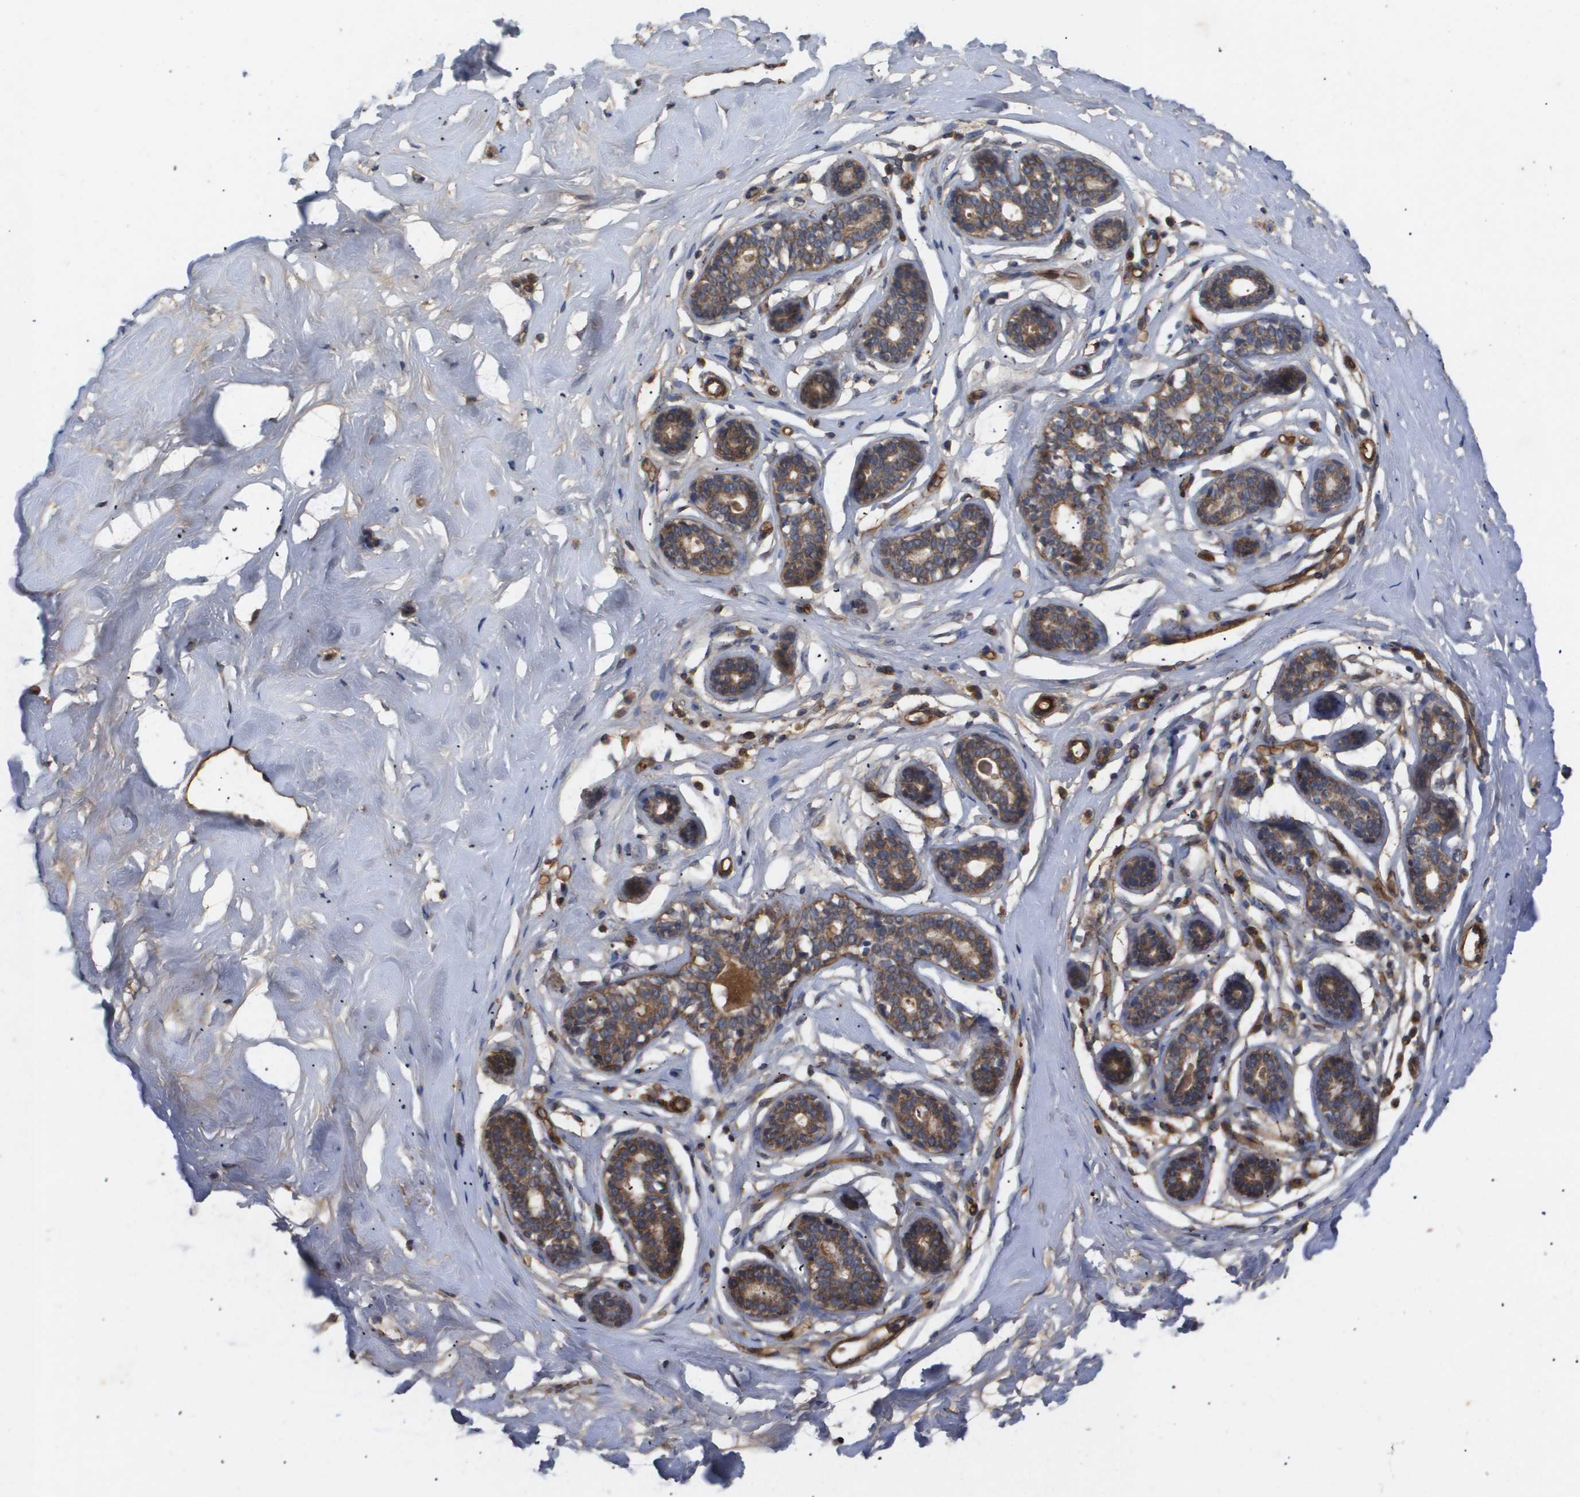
{"staining": {"intensity": "moderate", "quantity": ">75%", "location": "cytoplasmic/membranous"}, "tissue": "breast", "cell_type": "Adipocytes", "image_type": "normal", "snomed": [{"axis": "morphology", "description": "Normal tissue, NOS"}, {"axis": "topography", "description": "Breast"}], "caption": "Protein expression analysis of normal breast displays moderate cytoplasmic/membranous positivity in approximately >75% of adipocytes. (Stains: DAB (3,3'-diaminobenzidine) in brown, nuclei in blue, Microscopy: brightfield microscopy at high magnification).", "gene": "TNS1", "patient": {"sex": "female", "age": 23}}